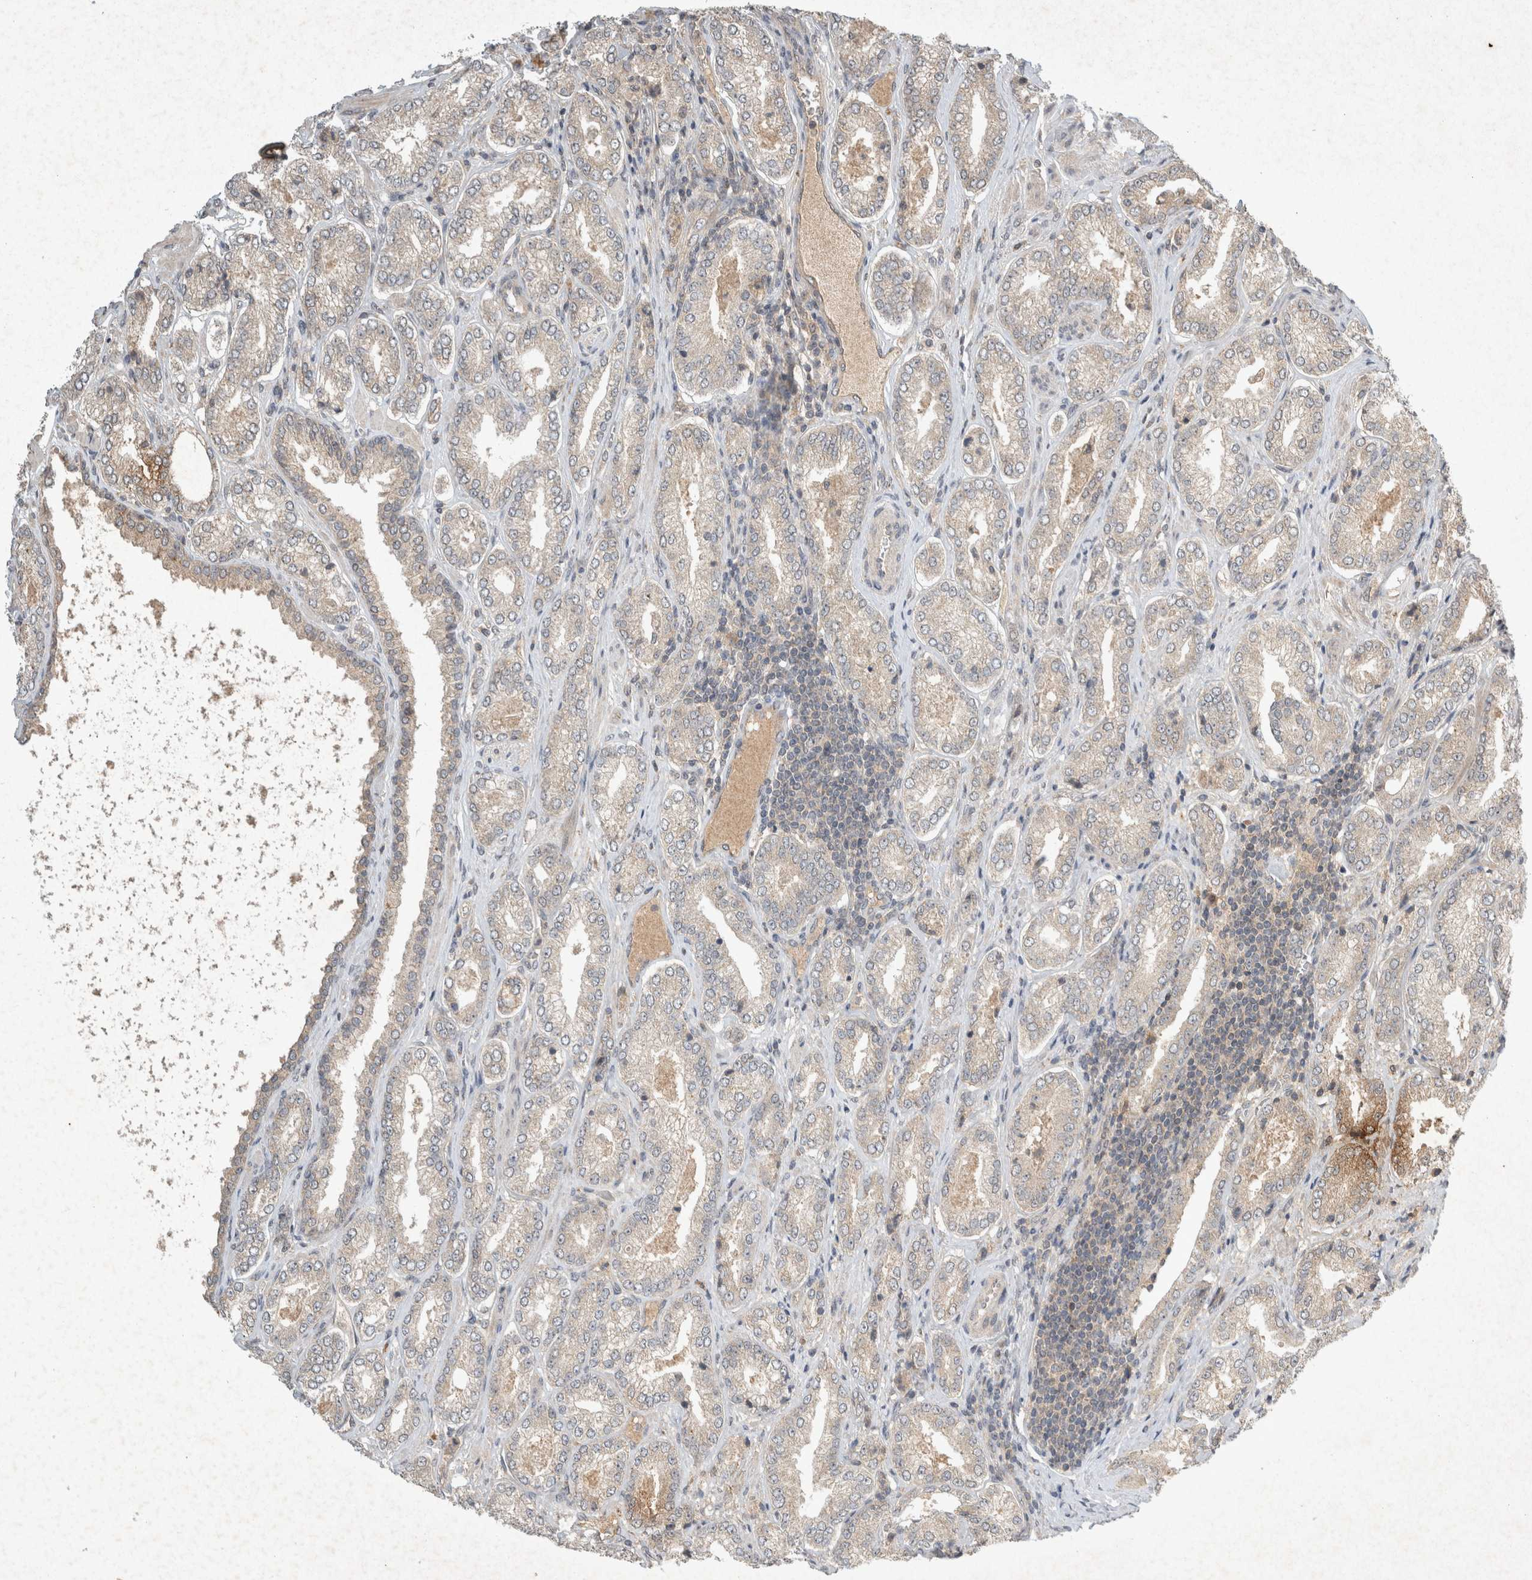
{"staining": {"intensity": "weak", "quantity": "25%-75%", "location": "cytoplasmic/membranous"}, "tissue": "prostate cancer", "cell_type": "Tumor cells", "image_type": "cancer", "snomed": [{"axis": "morphology", "description": "Adenocarcinoma, Low grade"}, {"axis": "topography", "description": "Prostate"}], "caption": "Human prostate cancer (low-grade adenocarcinoma) stained with a brown dye shows weak cytoplasmic/membranous positive staining in about 25%-75% of tumor cells.", "gene": "LOXL2", "patient": {"sex": "male", "age": 62}}